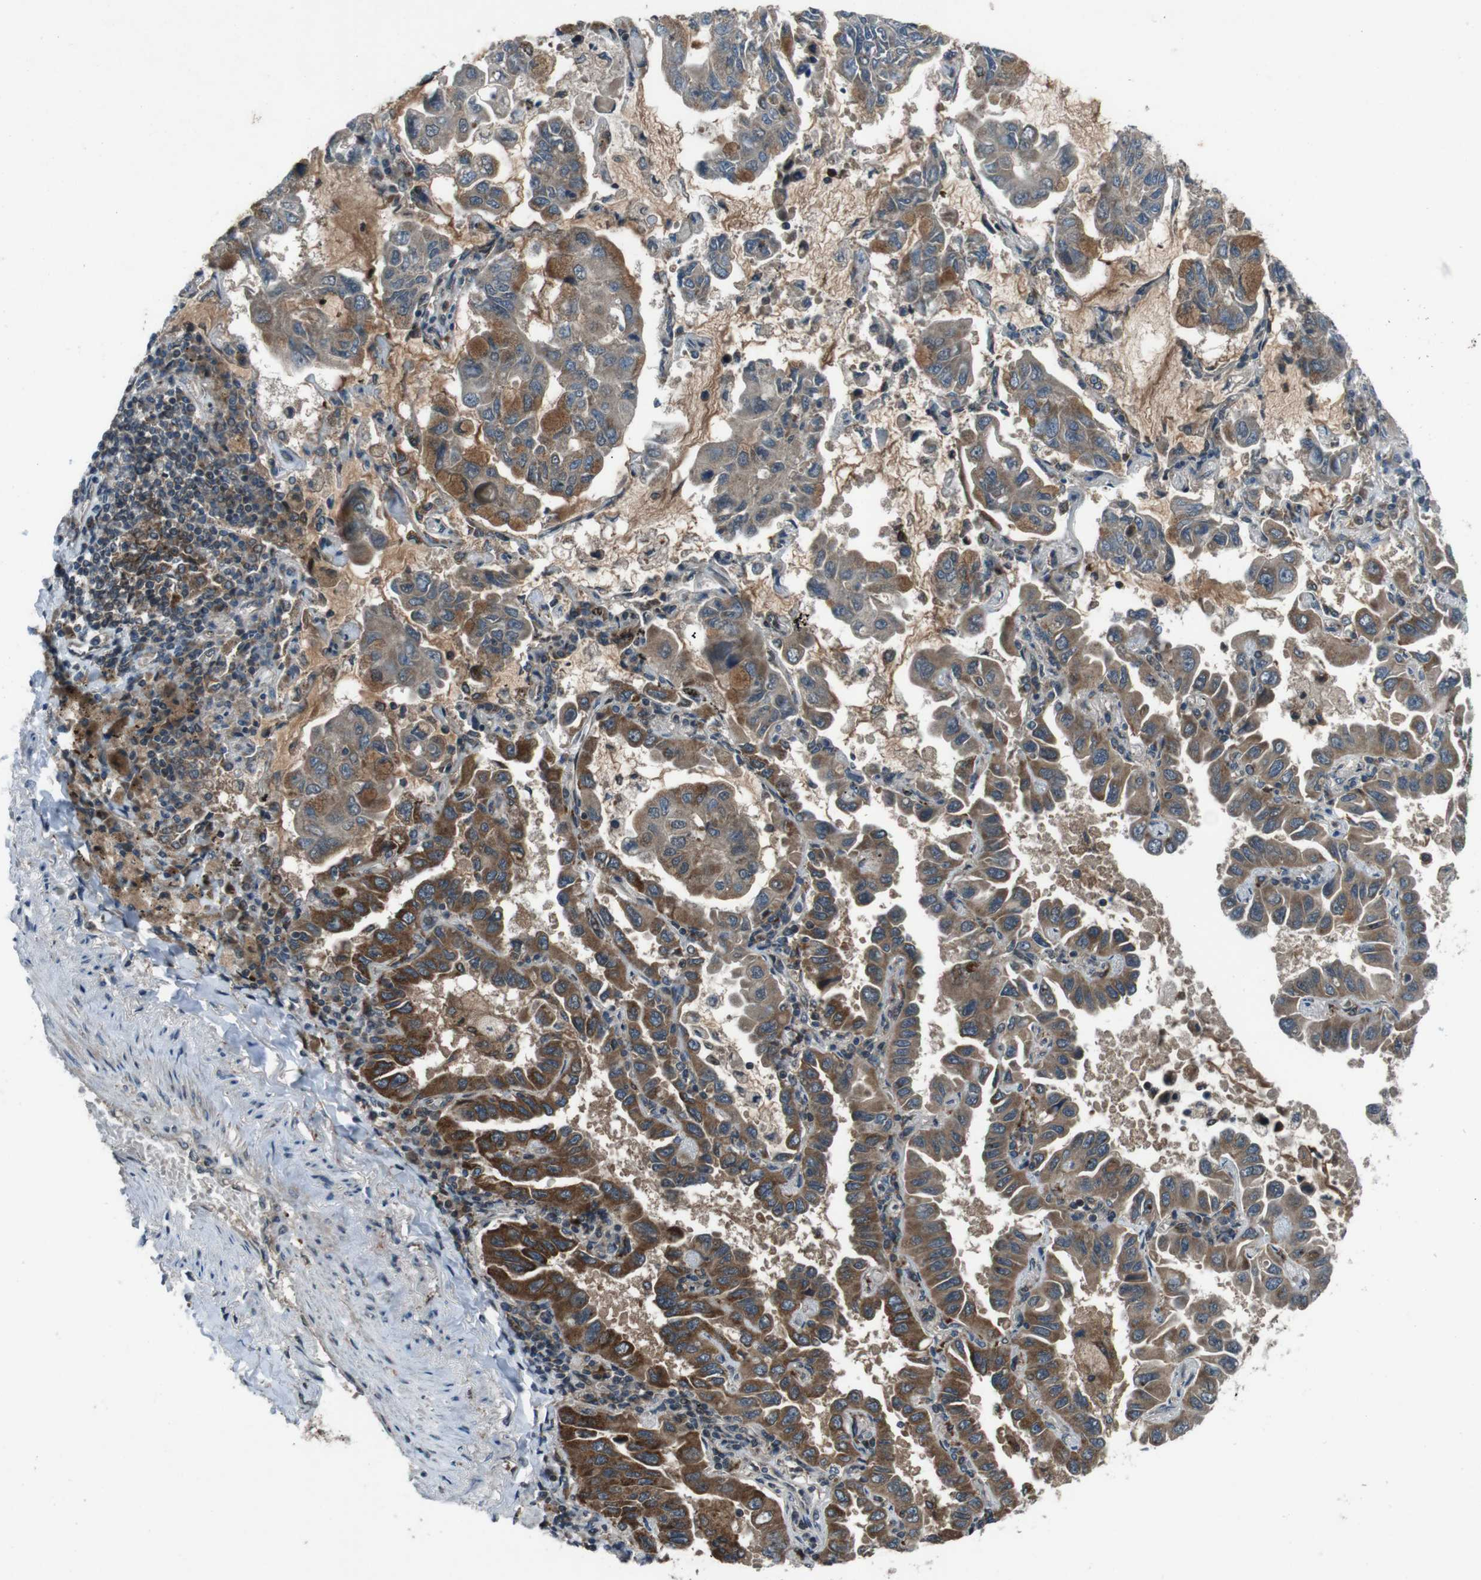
{"staining": {"intensity": "strong", "quantity": "25%-75%", "location": "cytoplasmic/membranous"}, "tissue": "lung cancer", "cell_type": "Tumor cells", "image_type": "cancer", "snomed": [{"axis": "morphology", "description": "Adenocarcinoma, NOS"}, {"axis": "topography", "description": "Lung"}], "caption": "A high-resolution photomicrograph shows immunohistochemistry (IHC) staining of lung cancer, which exhibits strong cytoplasmic/membranous positivity in approximately 25%-75% of tumor cells.", "gene": "SLC27A4", "patient": {"sex": "male", "age": 64}}